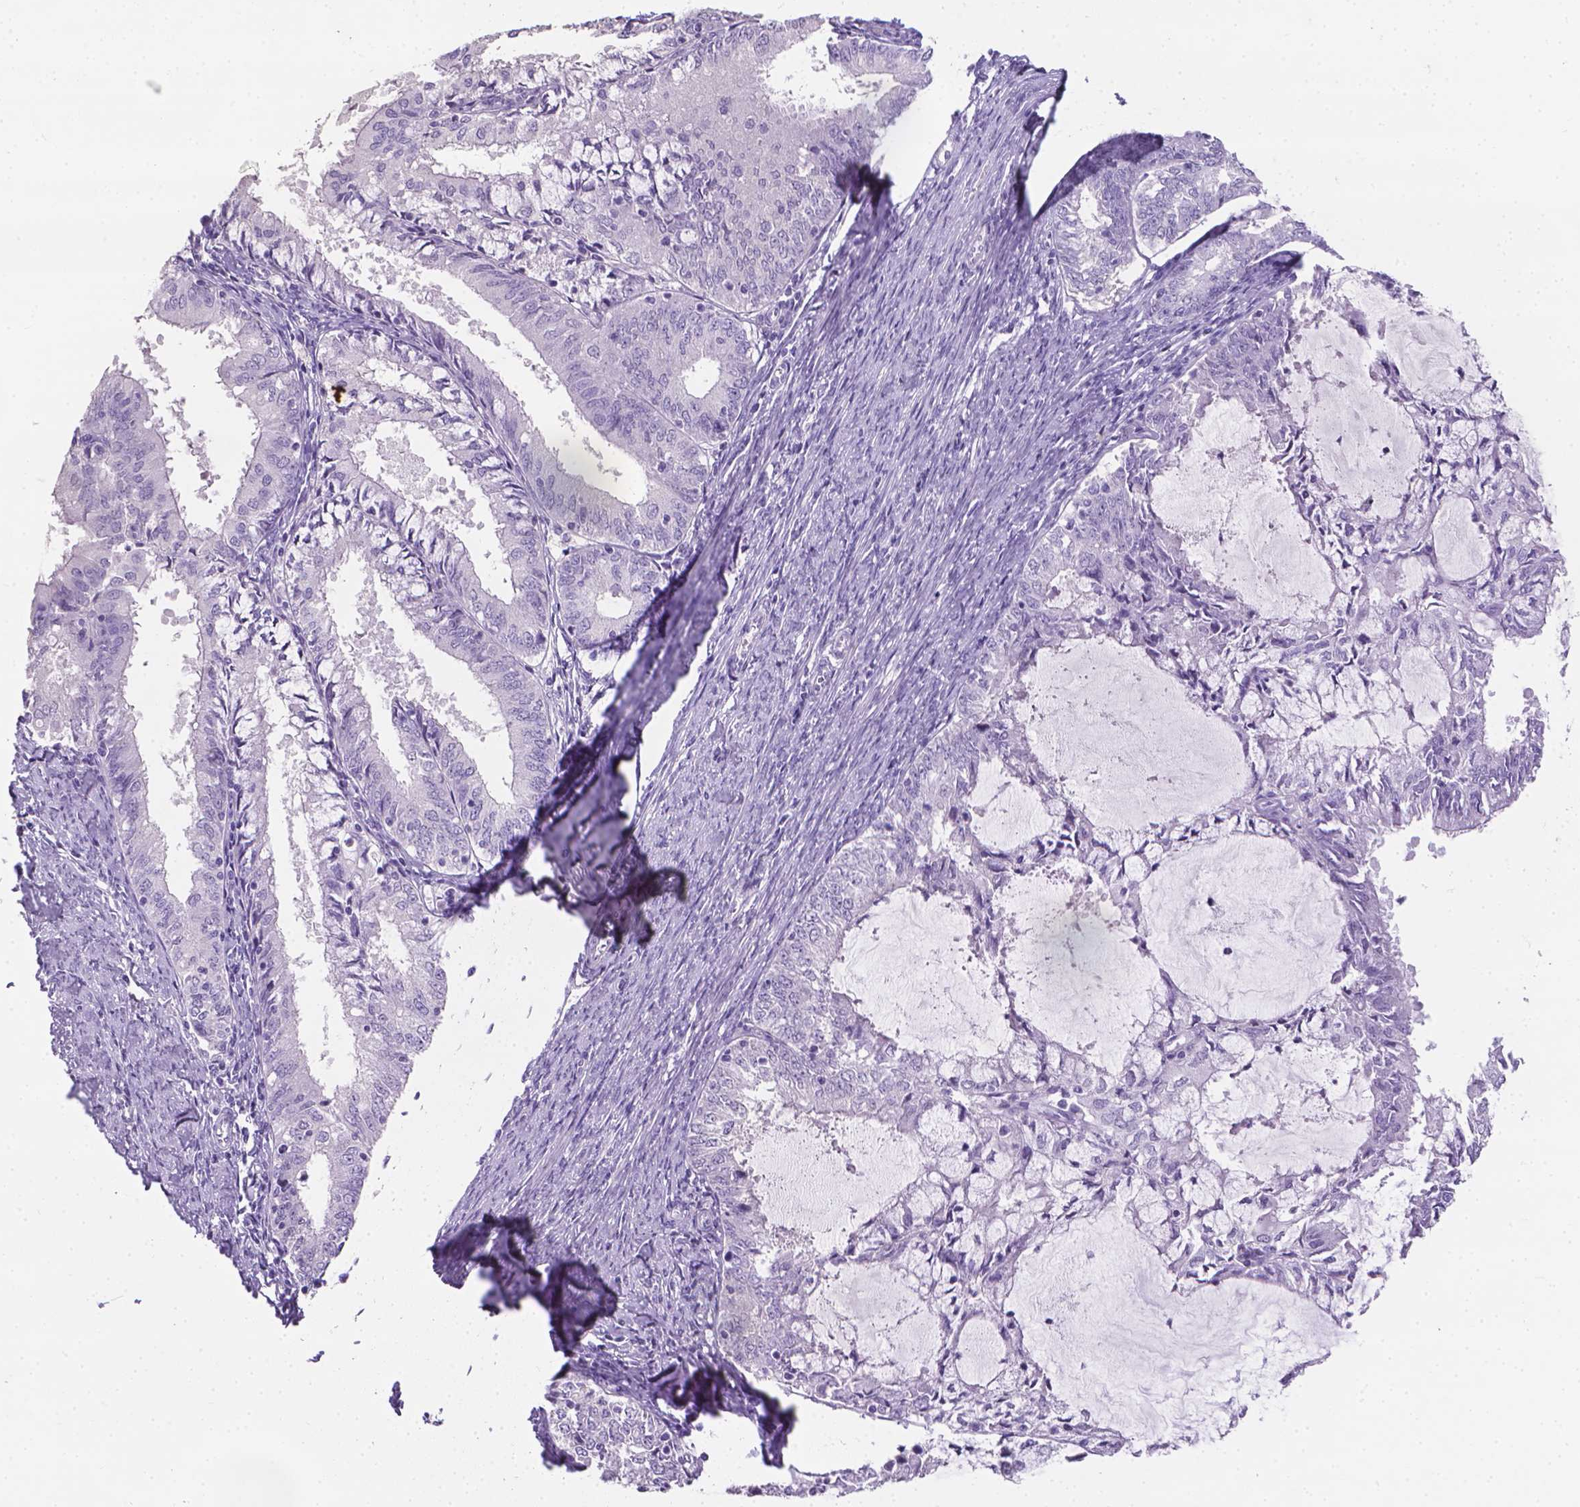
{"staining": {"intensity": "negative", "quantity": "none", "location": "none"}, "tissue": "endometrial cancer", "cell_type": "Tumor cells", "image_type": "cancer", "snomed": [{"axis": "morphology", "description": "Adenocarcinoma, NOS"}, {"axis": "topography", "description": "Endometrium"}], "caption": "IHC histopathology image of endometrial cancer (adenocarcinoma) stained for a protein (brown), which exhibits no staining in tumor cells.", "gene": "XPNPEP2", "patient": {"sex": "female", "age": 57}}